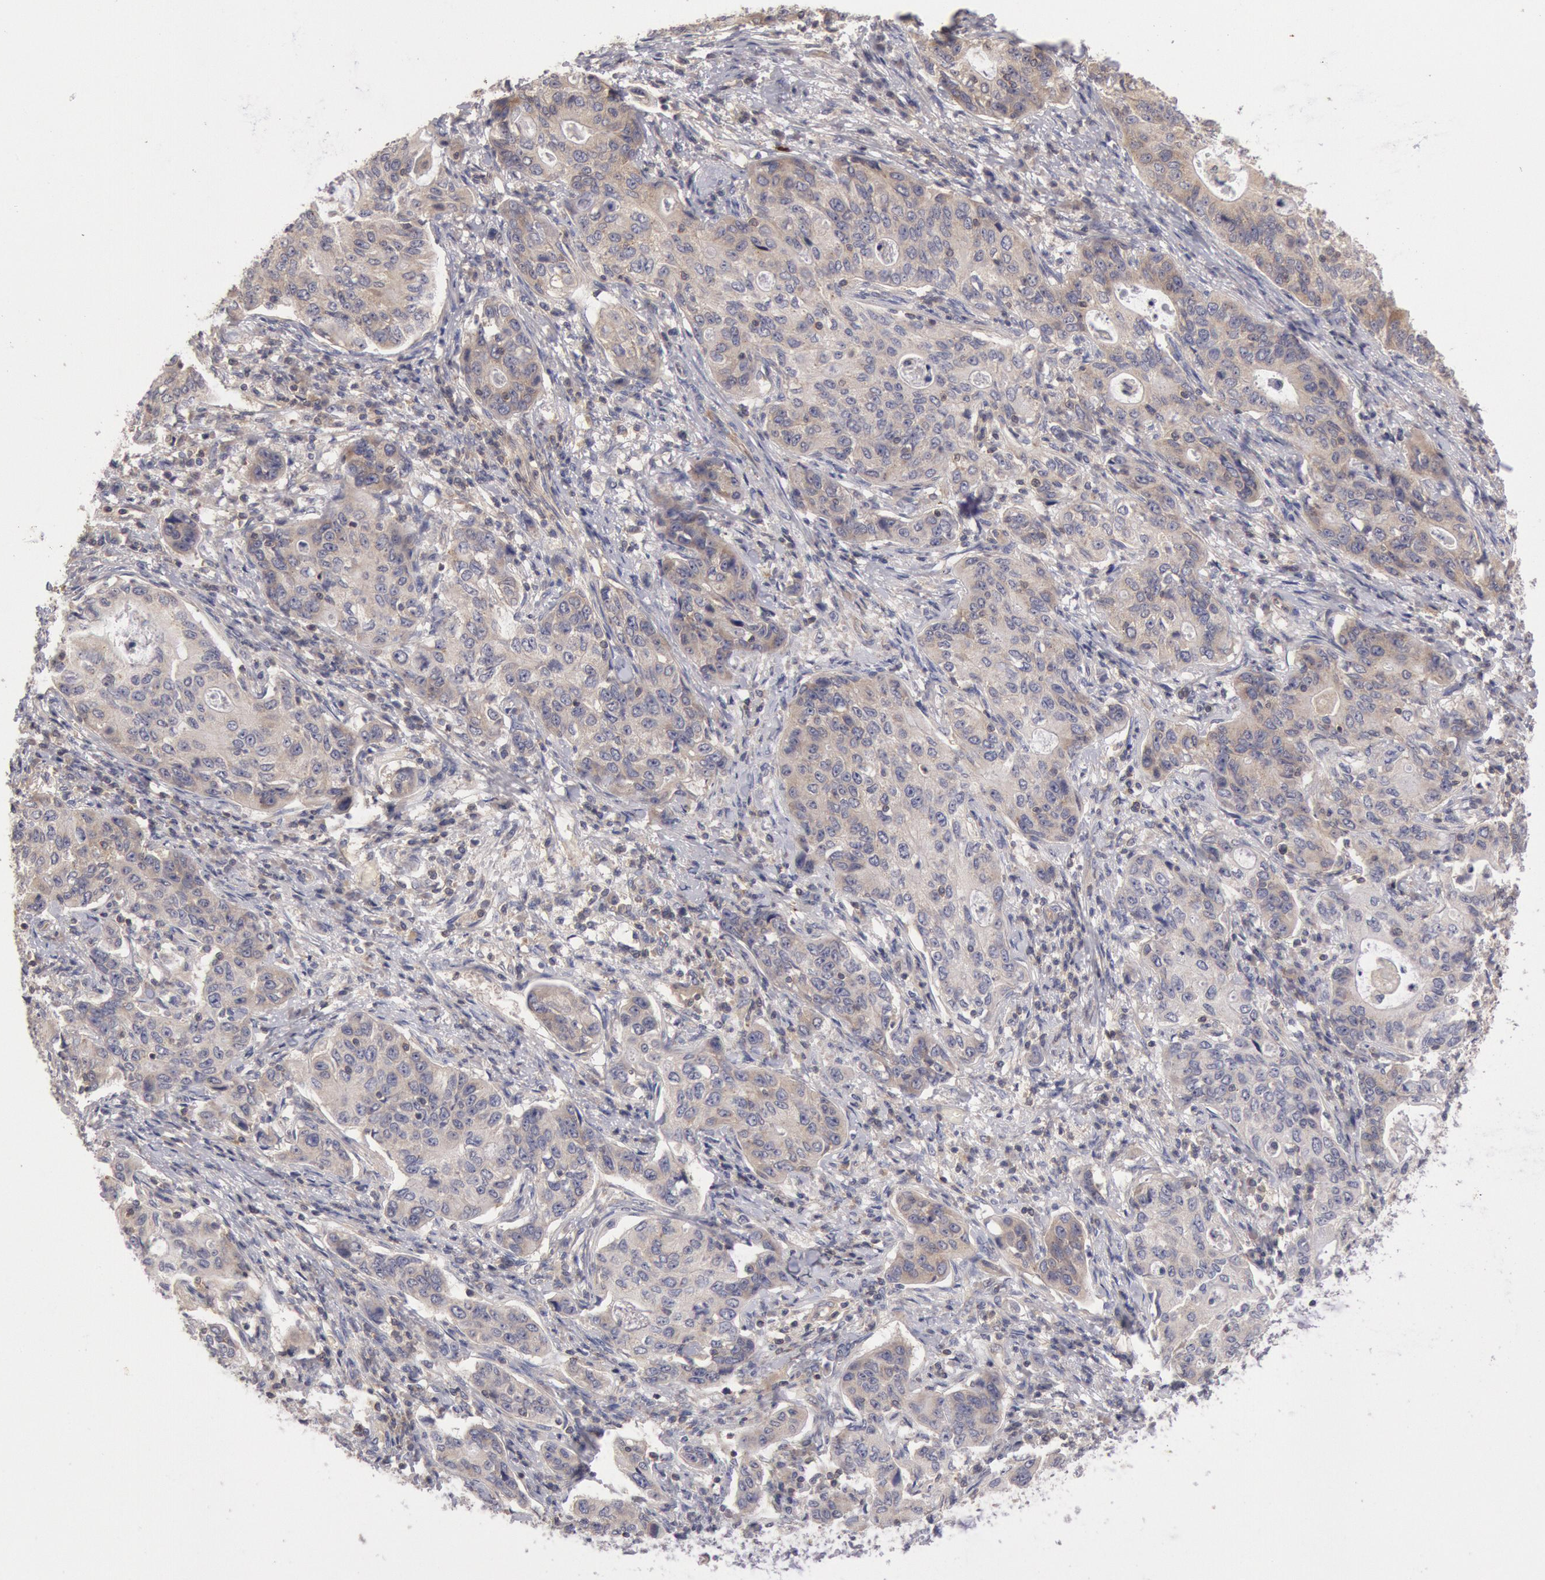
{"staining": {"intensity": "weak", "quantity": ">75%", "location": "cytoplasmic/membranous"}, "tissue": "stomach cancer", "cell_type": "Tumor cells", "image_type": "cancer", "snomed": [{"axis": "morphology", "description": "Adenocarcinoma, NOS"}, {"axis": "topography", "description": "Esophagus"}, {"axis": "topography", "description": "Stomach"}], "caption": "Adenocarcinoma (stomach) stained for a protein (brown) shows weak cytoplasmic/membranous positive expression in approximately >75% of tumor cells.", "gene": "PIK3R1", "patient": {"sex": "male", "age": 74}}